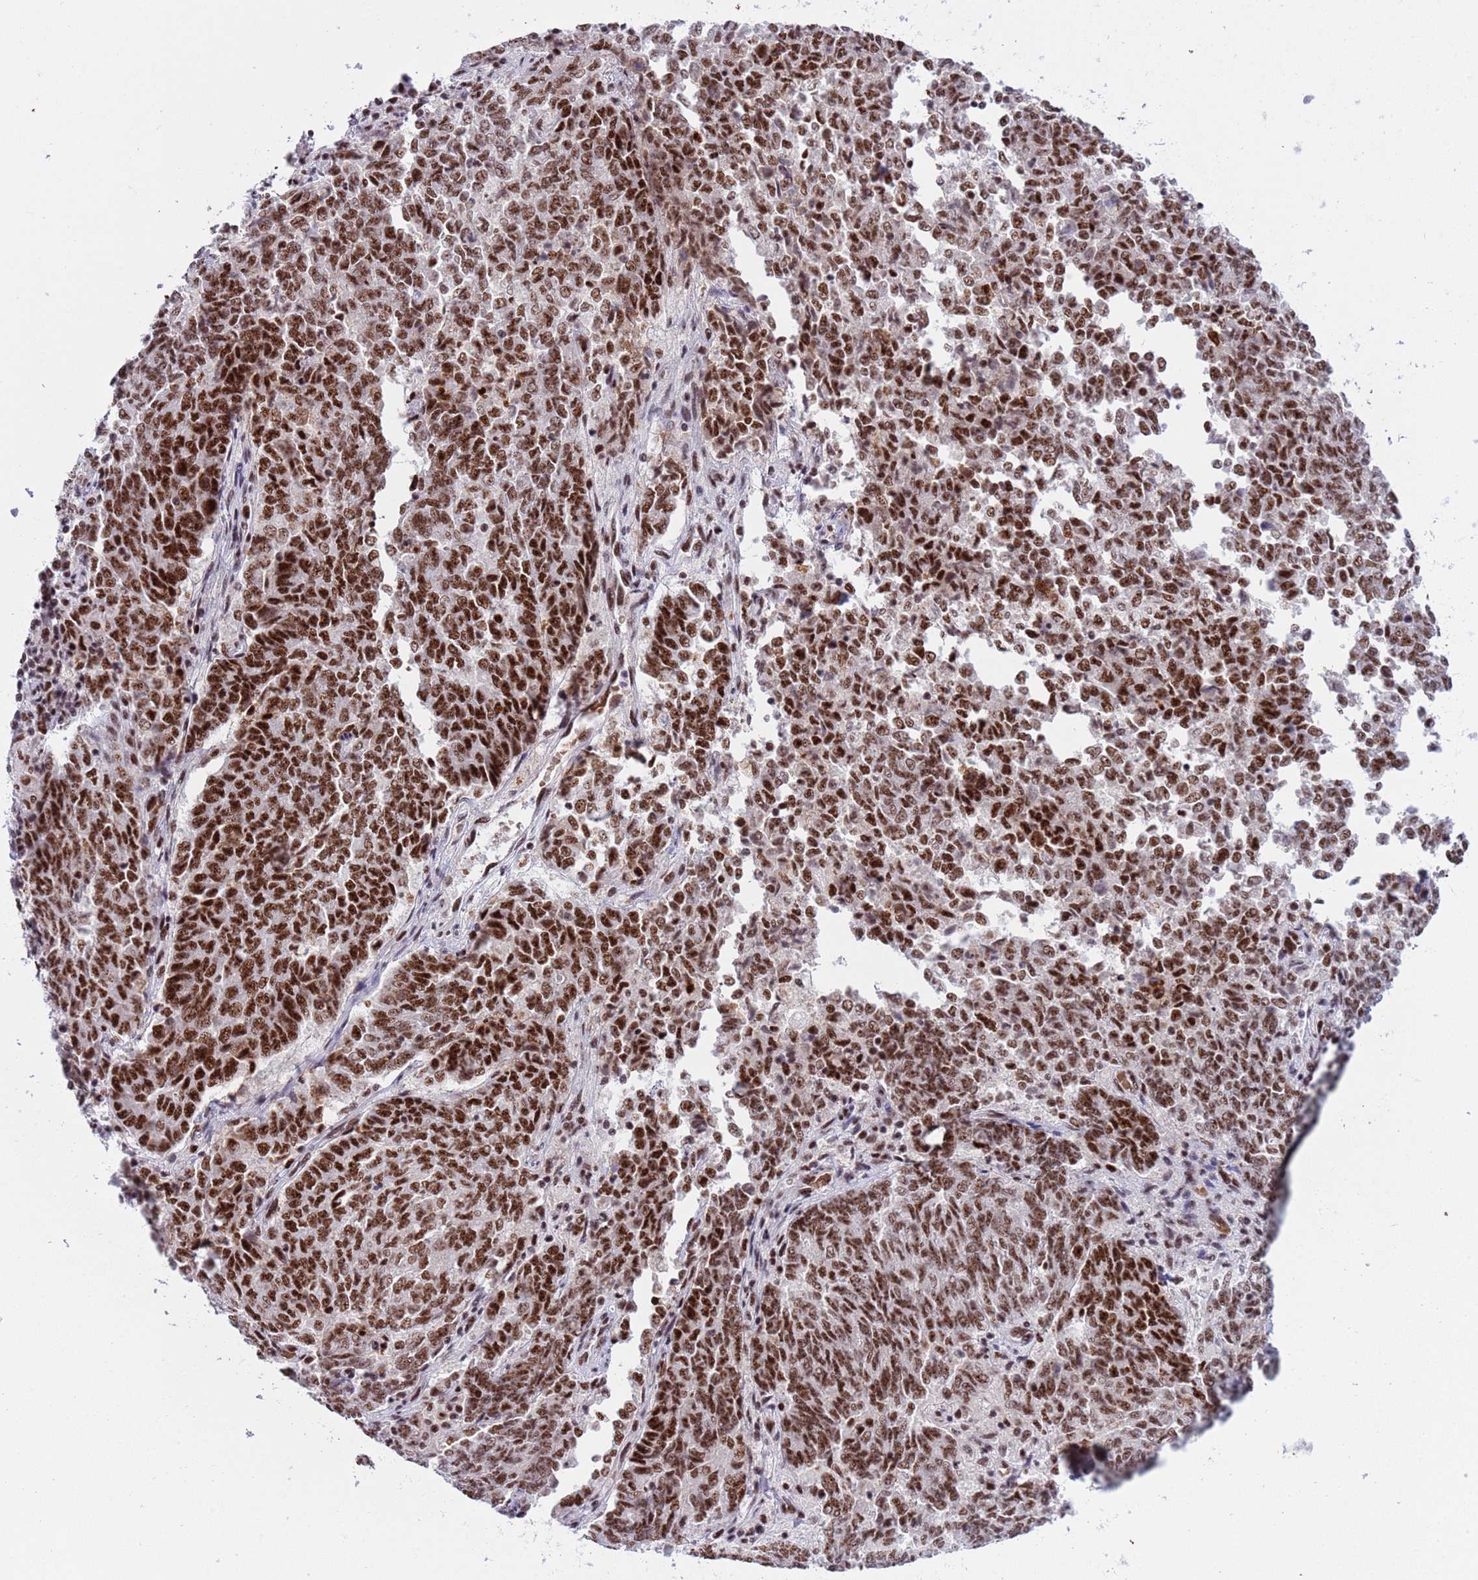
{"staining": {"intensity": "strong", "quantity": ">75%", "location": "nuclear"}, "tissue": "endometrial cancer", "cell_type": "Tumor cells", "image_type": "cancer", "snomed": [{"axis": "morphology", "description": "Adenocarcinoma, NOS"}, {"axis": "topography", "description": "Endometrium"}], "caption": "The image displays a brown stain indicating the presence of a protein in the nuclear of tumor cells in endometrial cancer (adenocarcinoma).", "gene": "THOC2", "patient": {"sex": "female", "age": 80}}